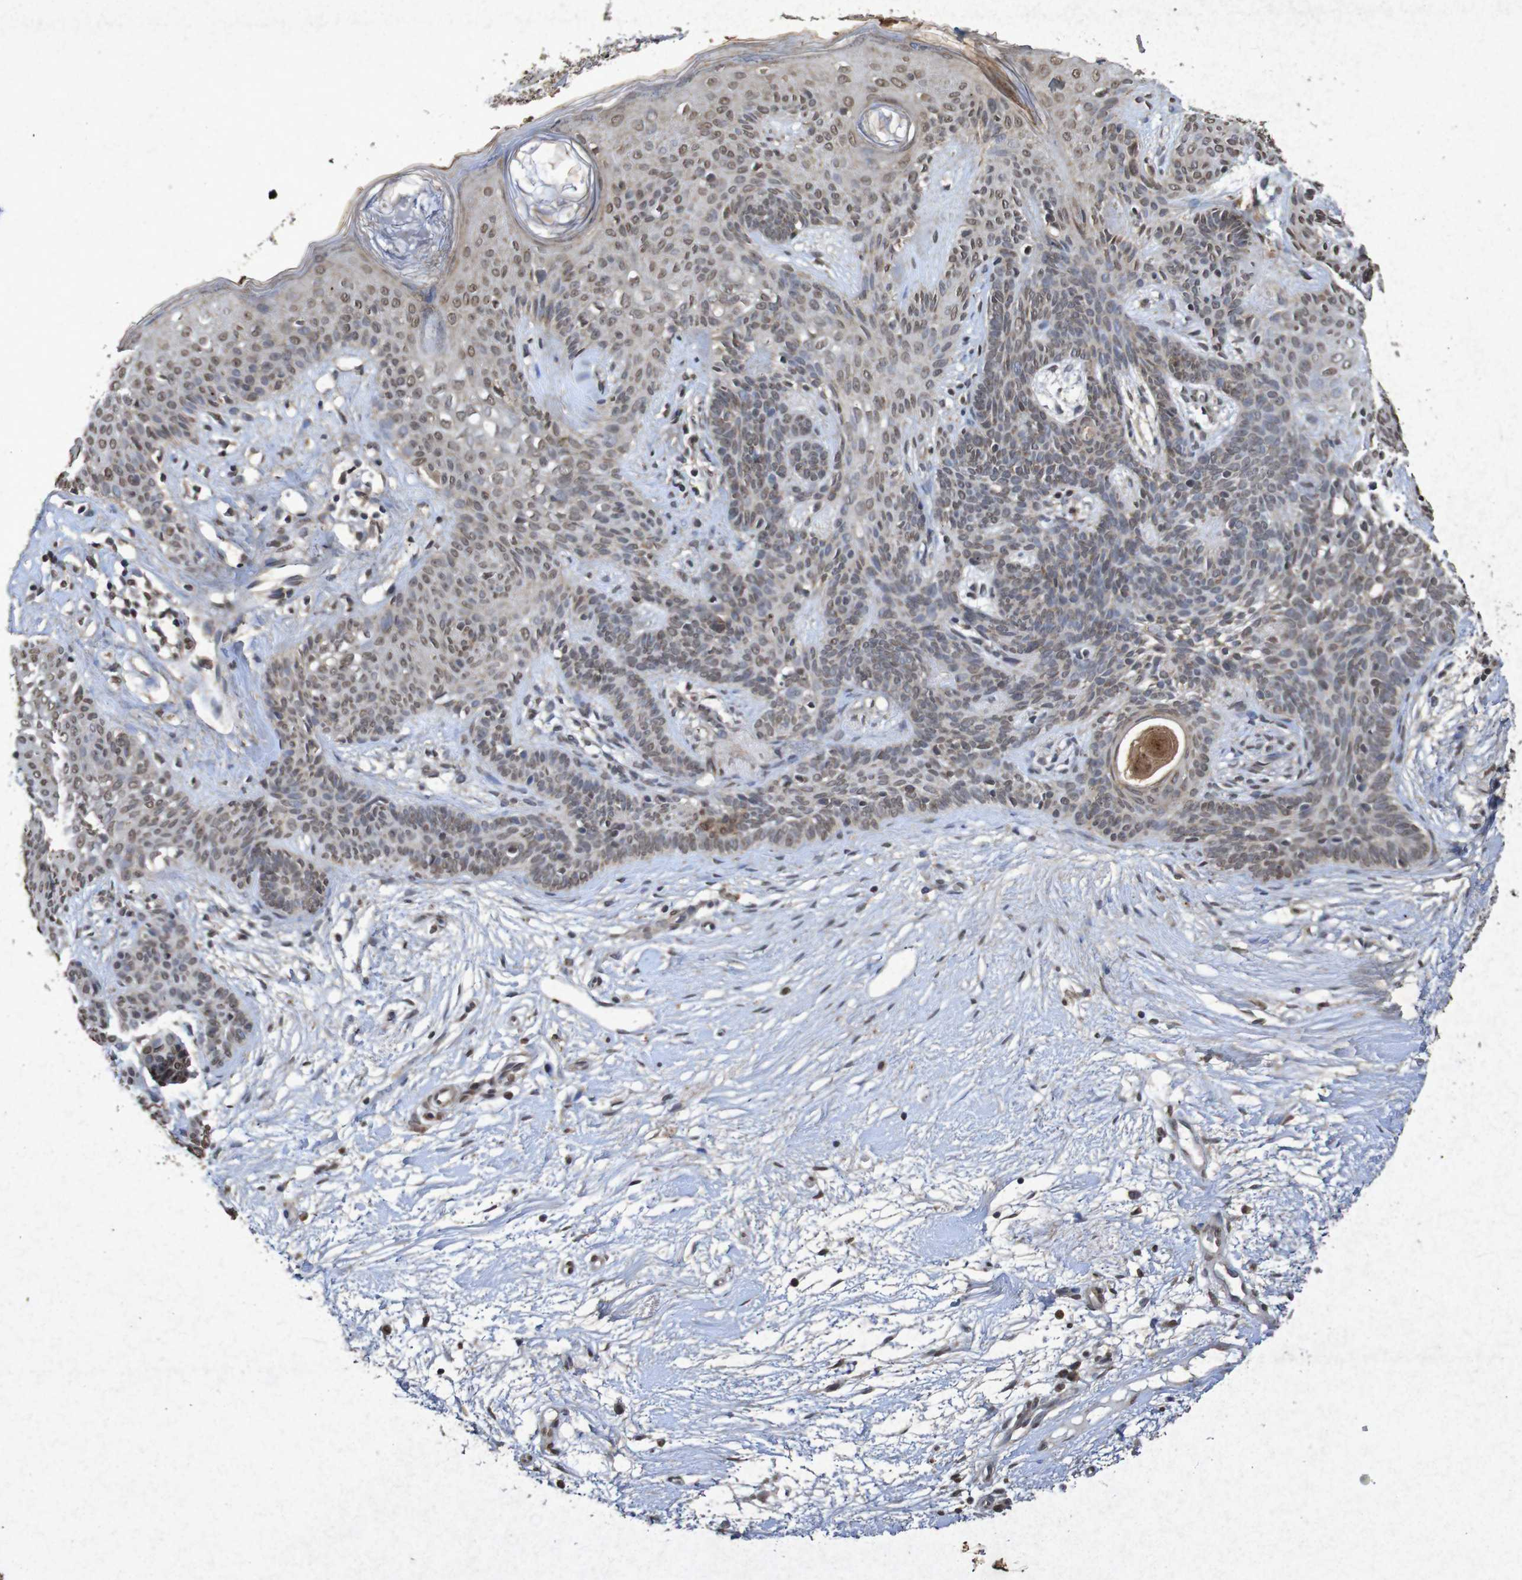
{"staining": {"intensity": "moderate", "quantity": "25%-75%", "location": "nuclear"}, "tissue": "skin cancer", "cell_type": "Tumor cells", "image_type": "cancer", "snomed": [{"axis": "morphology", "description": "Developmental malformation"}, {"axis": "morphology", "description": "Basal cell carcinoma"}, {"axis": "topography", "description": "Skin"}], "caption": "Human skin cancer stained with a brown dye displays moderate nuclear positive positivity in about 25%-75% of tumor cells.", "gene": "GUCY1A2", "patient": {"sex": "female", "age": 62}}